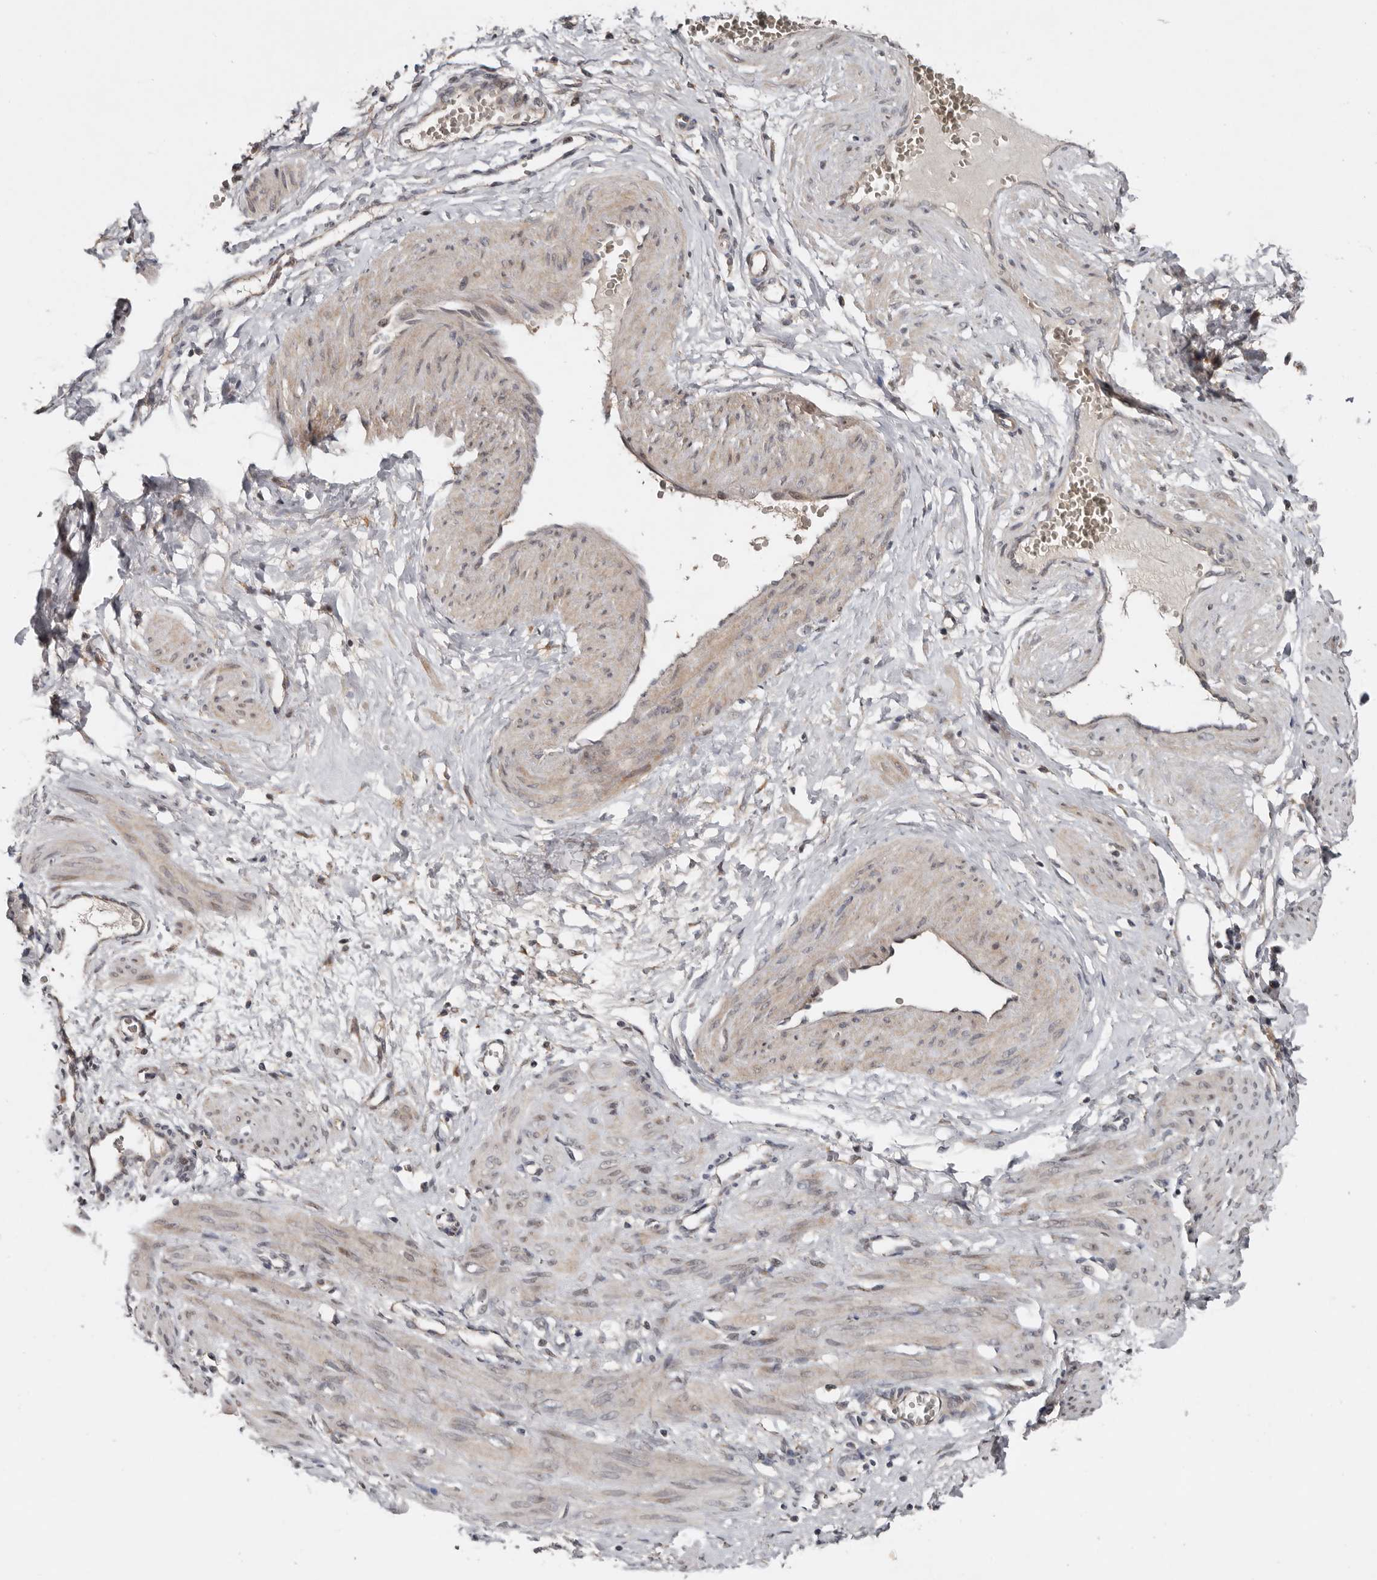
{"staining": {"intensity": "weak", "quantity": "25%-75%", "location": "cytoplasmic/membranous,nuclear"}, "tissue": "smooth muscle", "cell_type": "Smooth muscle cells", "image_type": "normal", "snomed": [{"axis": "morphology", "description": "Normal tissue, NOS"}, {"axis": "topography", "description": "Endometrium"}], "caption": "Immunohistochemical staining of unremarkable smooth muscle exhibits weak cytoplasmic/membranous,nuclear protein staining in about 25%-75% of smooth muscle cells. The staining is performed using DAB (3,3'-diaminobenzidine) brown chromogen to label protein expression. The nuclei are counter-stained blue using hematoxylin.", "gene": "CHML", "patient": {"sex": "female", "age": 33}}